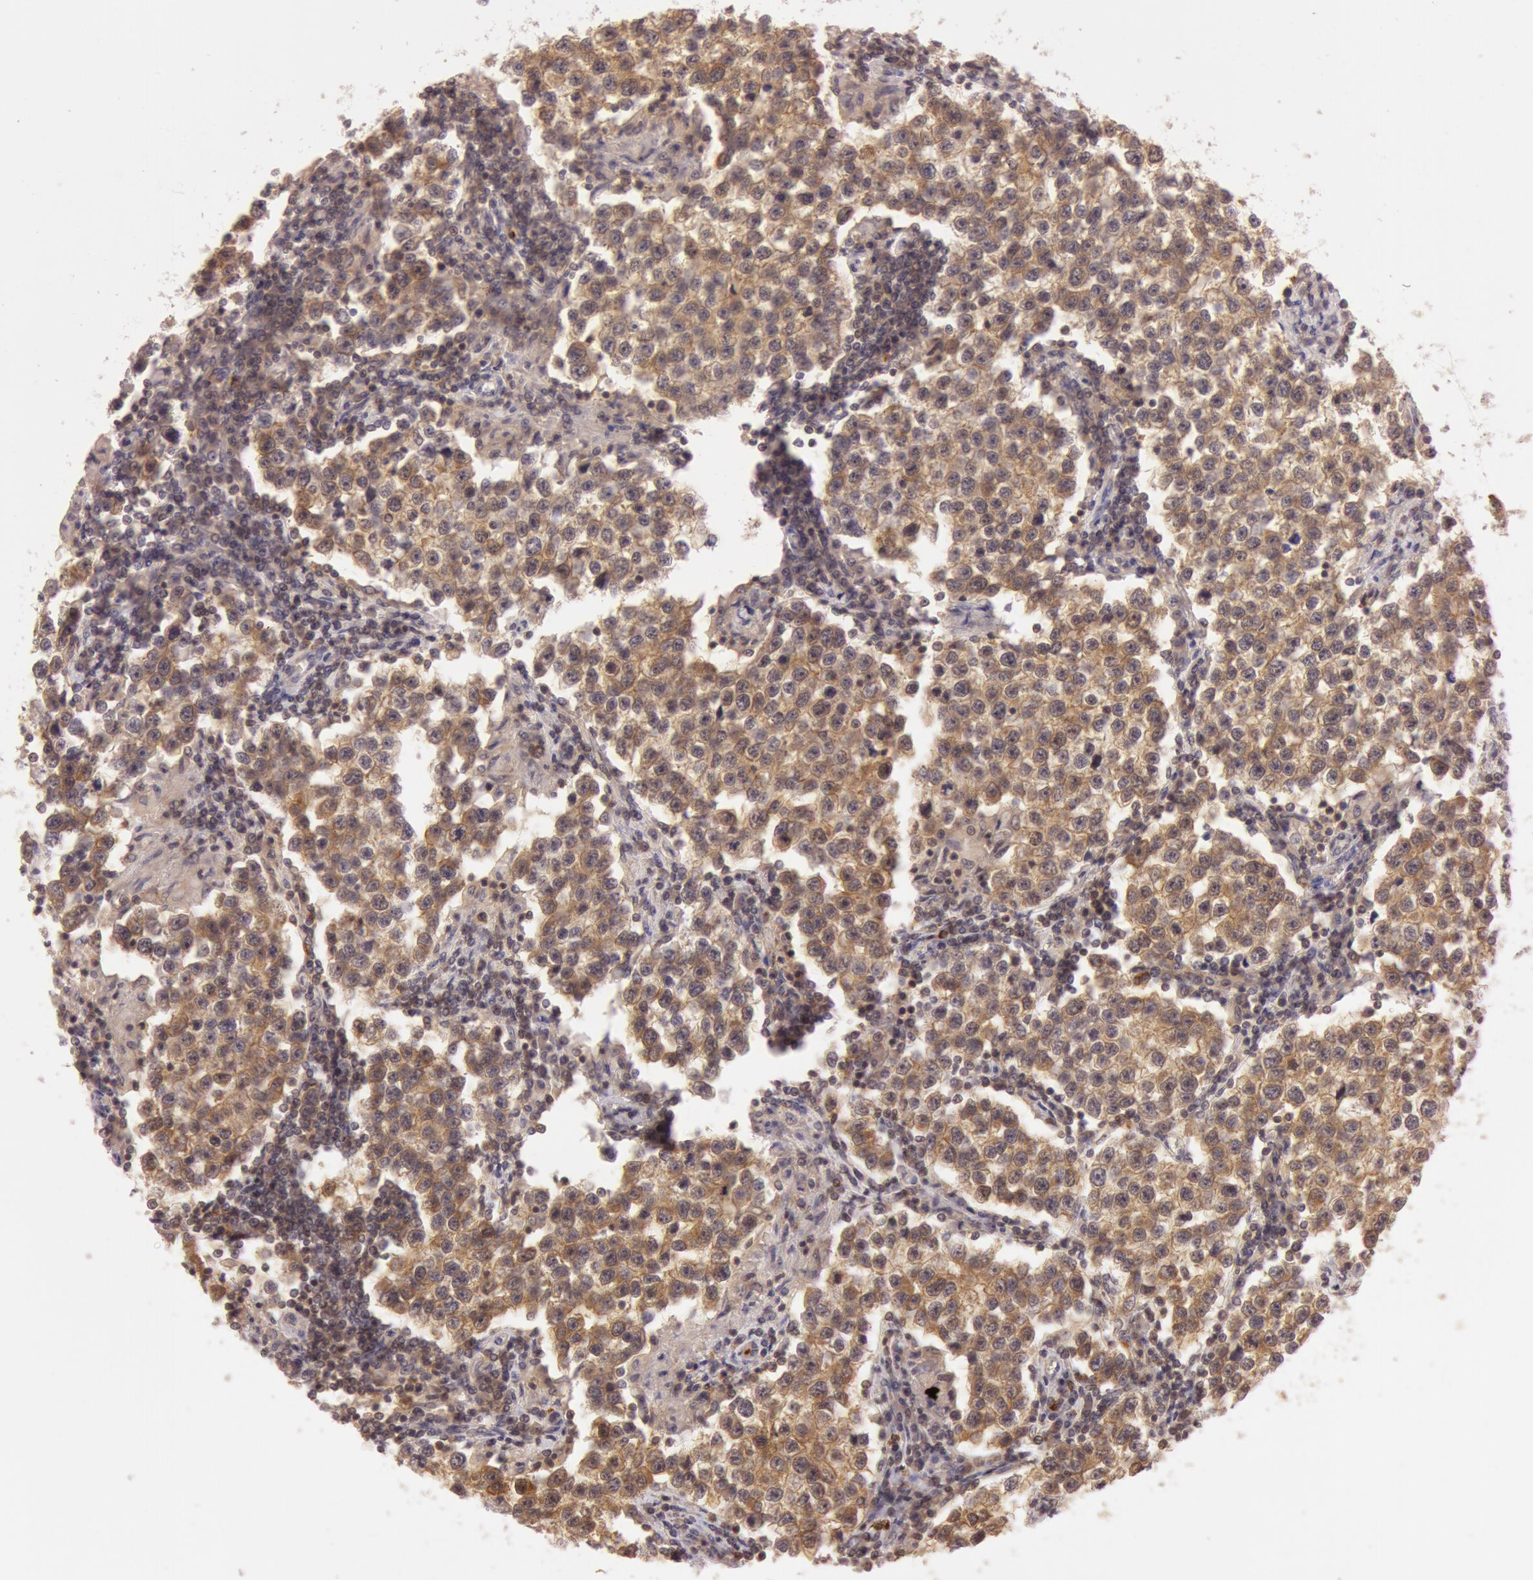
{"staining": {"intensity": "strong", "quantity": ">75%", "location": "cytoplasmic/membranous"}, "tissue": "testis cancer", "cell_type": "Tumor cells", "image_type": "cancer", "snomed": [{"axis": "morphology", "description": "Seminoma, NOS"}, {"axis": "topography", "description": "Testis"}], "caption": "Immunohistochemistry (DAB) staining of human testis seminoma reveals strong cytoplasmic/membranous protein staining in approximately >75% of tumor cells.", "gene": "ATG2B", "patient": {"sex": "male", "age": 36}}